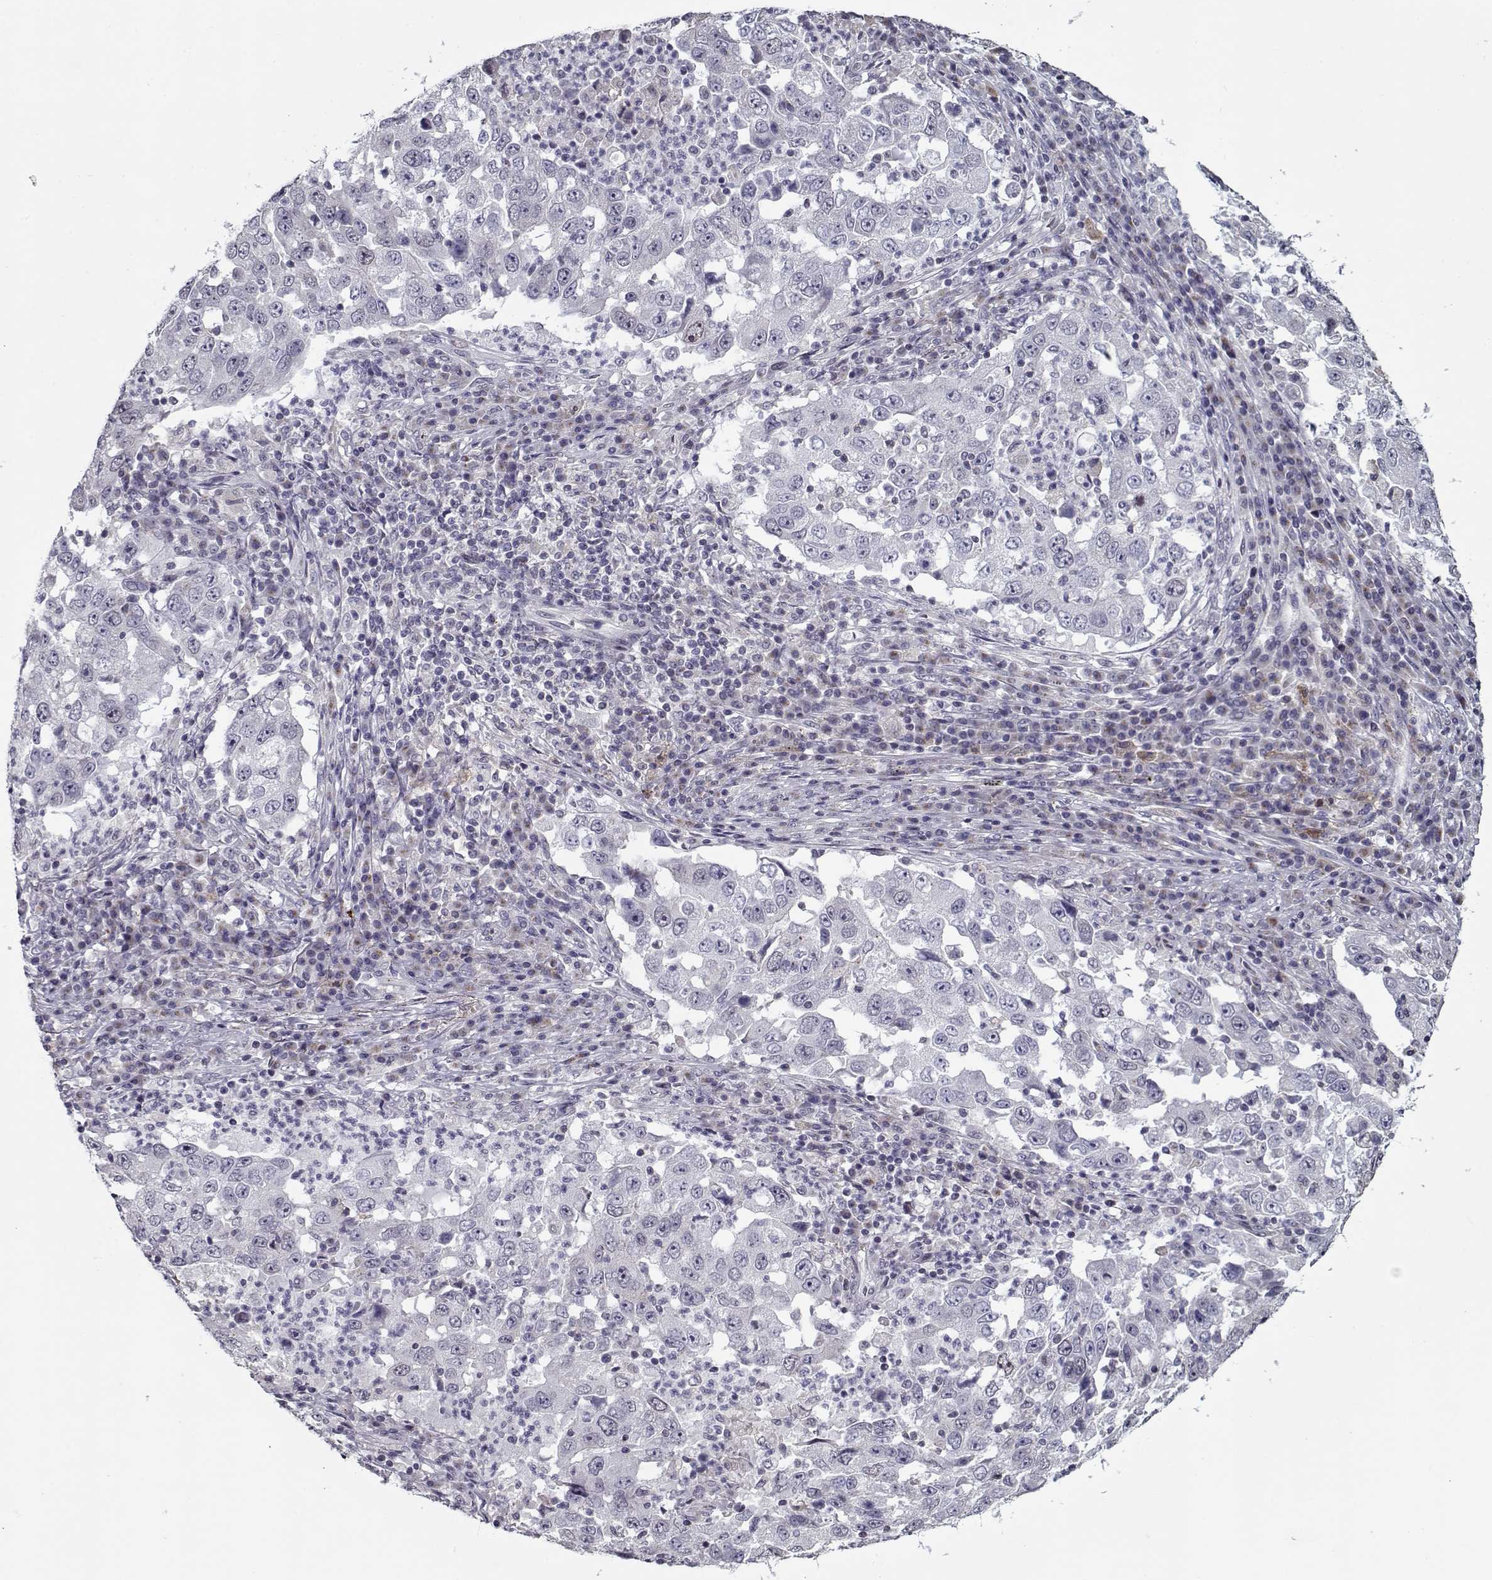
{"staining": {"intensity": "negative", "quantity": "none", "location": "none"}, "tissue": "lung cancer", "cell_type": "Tumor cells", "image_type": "cancer", "snomed": [{"axis": "morphology", "description": "Adenocarcinoma, NOS"}, {"axis": "topography", "description": "Lung"}], "caption": "Immunohistochemistry (IHC) of lung cancer demonstrates no expression in tumor cells.", "gene": "SEC16B", "patient": {"sex": "male", "age": 73}}